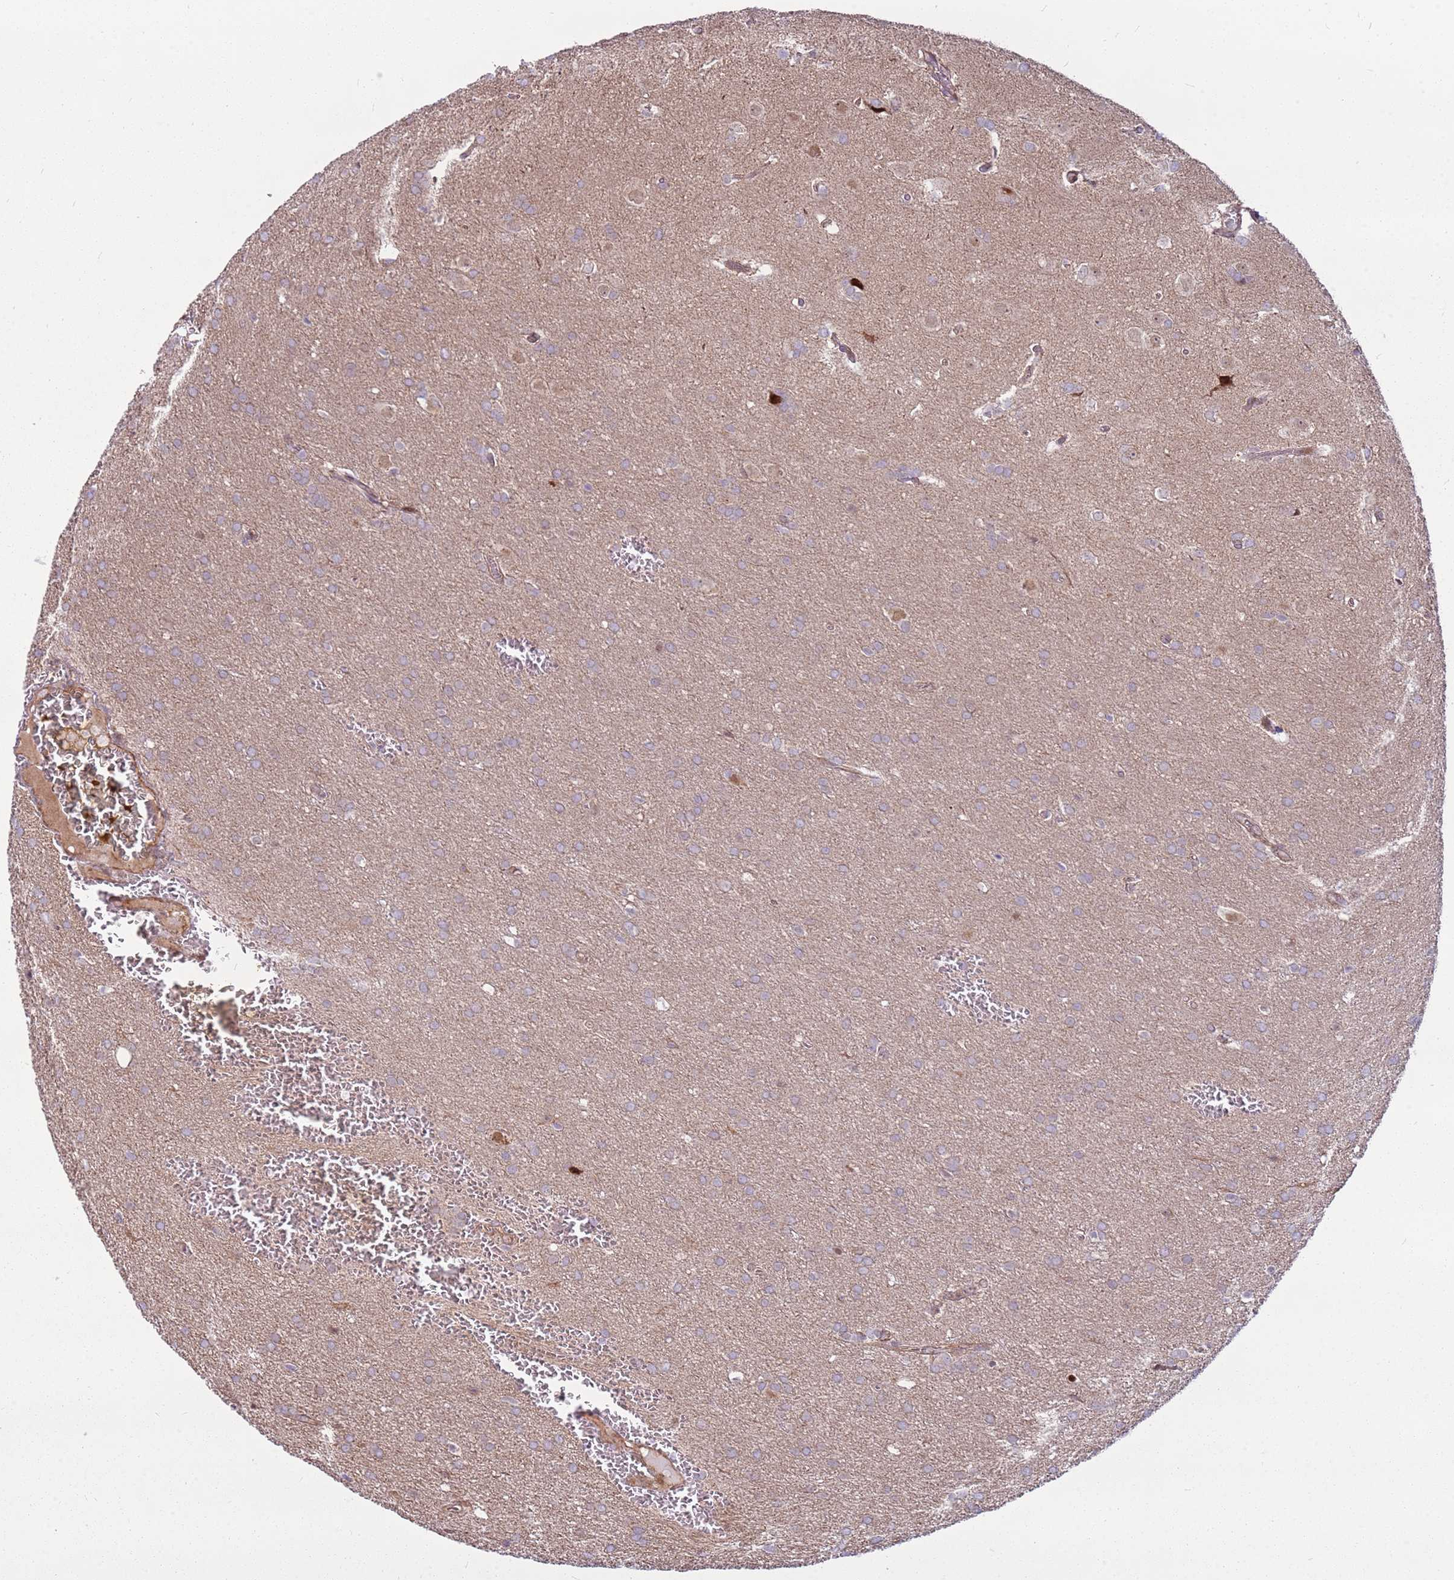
{"staining": {"intensity": "moderate", "quantity": "<25%", "location": "nuclear"}, "tissue": "glioma", "cell_type": "Tumor cells", "image_type": "cancer", "snomed": [{"axis": "morphology", "description": "Glioma, malignant, Low grade"}, {"axis": "topography", "description": "Brain"}], "caption": "Moderate nuclear positivity for a protein is appreciated in about <25% of tumor cells of glioma using immunohistochemistry (IHC).", "gene": "PCTP", "patient": {"sex": "female", "age": 32}}